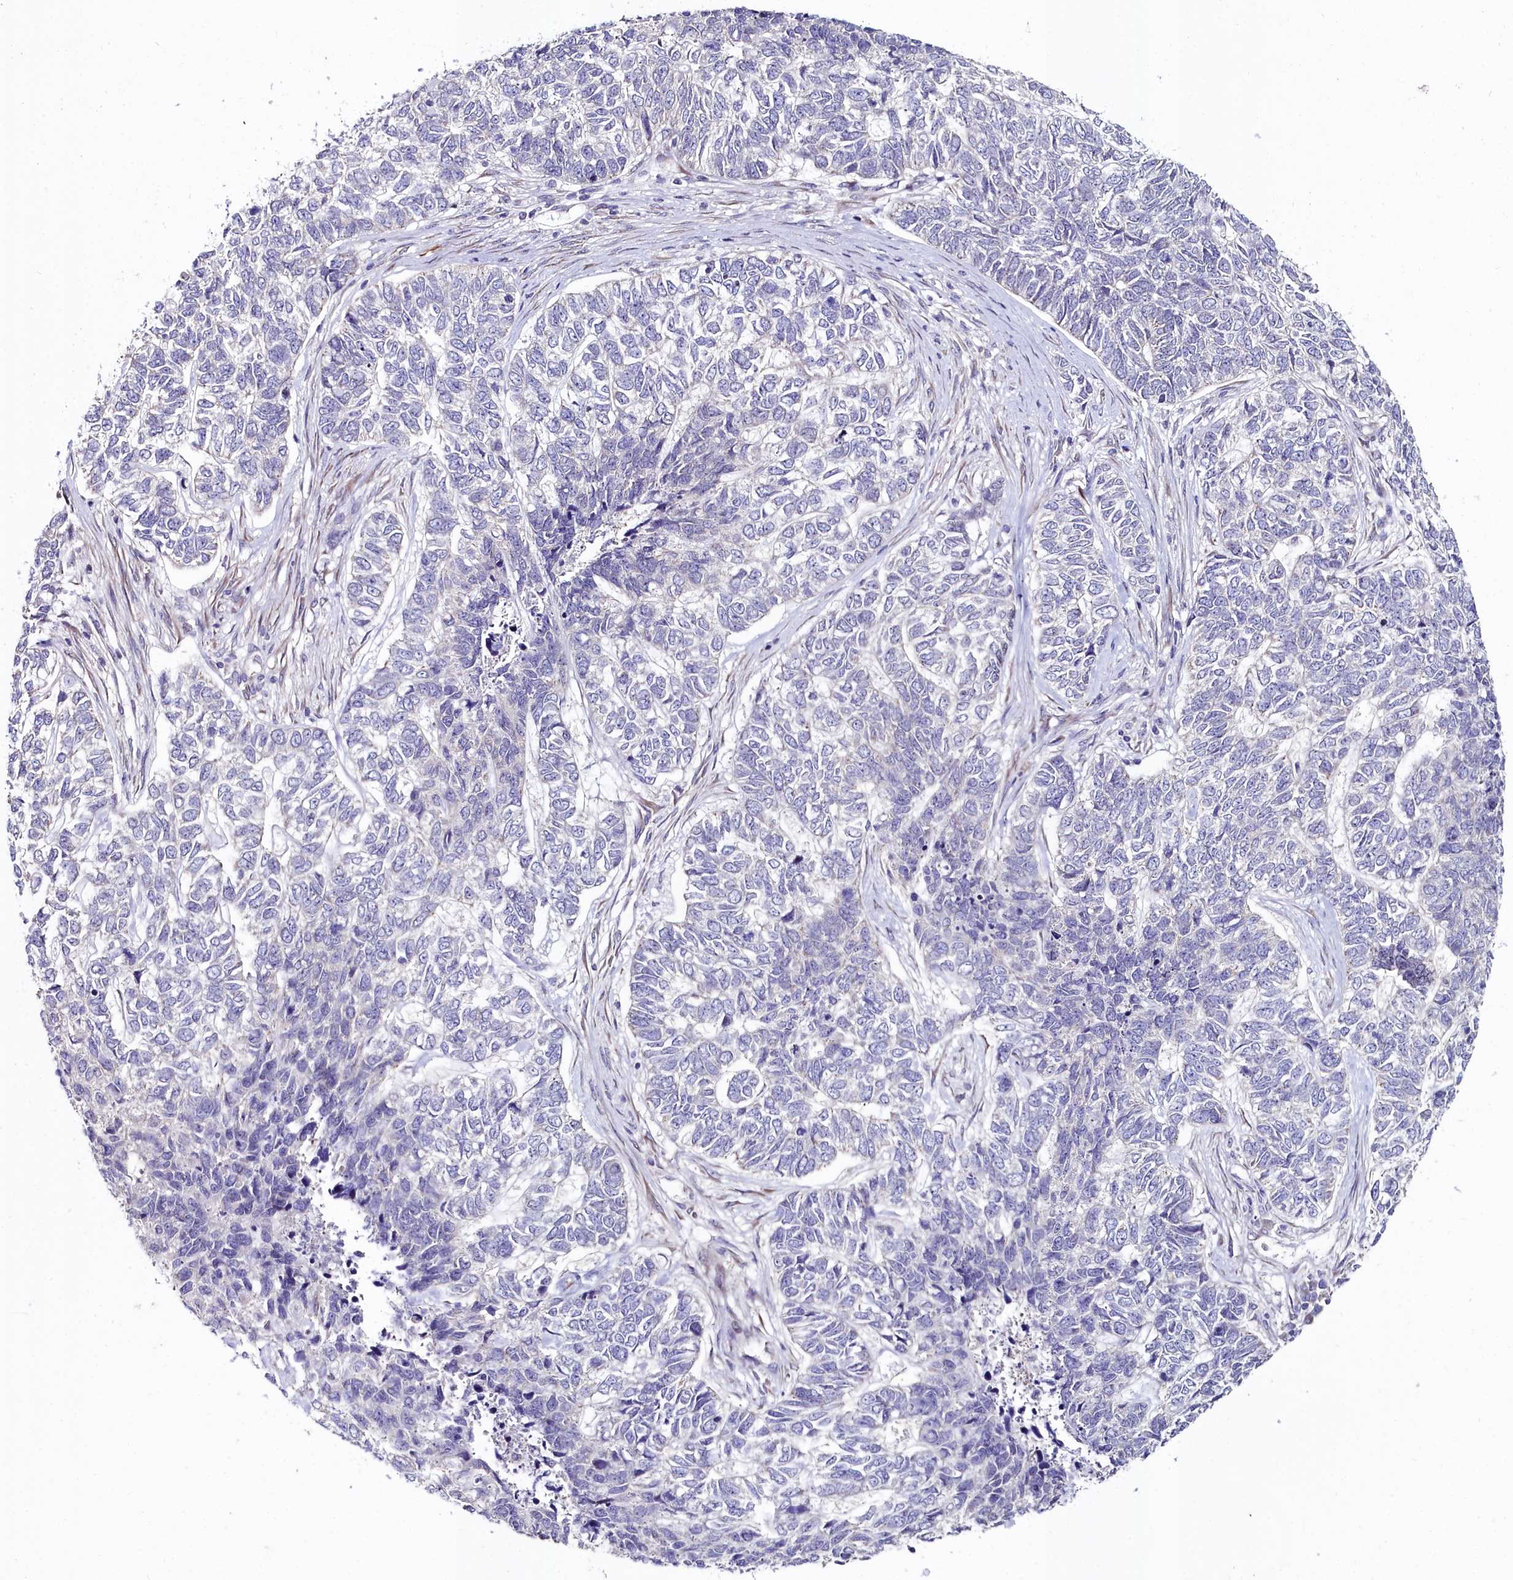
{"staining": {"intensity": "negative", "quantity": "none", "location": "none"}, "tissue": "skin cancer", "cell_type": "Tumor cells", "image_type": "cancer", "snomed": [{"axis": "morphology", "description": "Basal cell carcinoma"}, {"axis": "topography", "description": "Skin"}], "caption": "High magnification brightfield microscopy of basal cell carcinoma (skin) stained with DAB (brown) and counterstained with hematoxylin (blue): tumor cells show no significant positivity.", "gene": "C4orf19", "patient": {"sex": "female", "age": 65}}